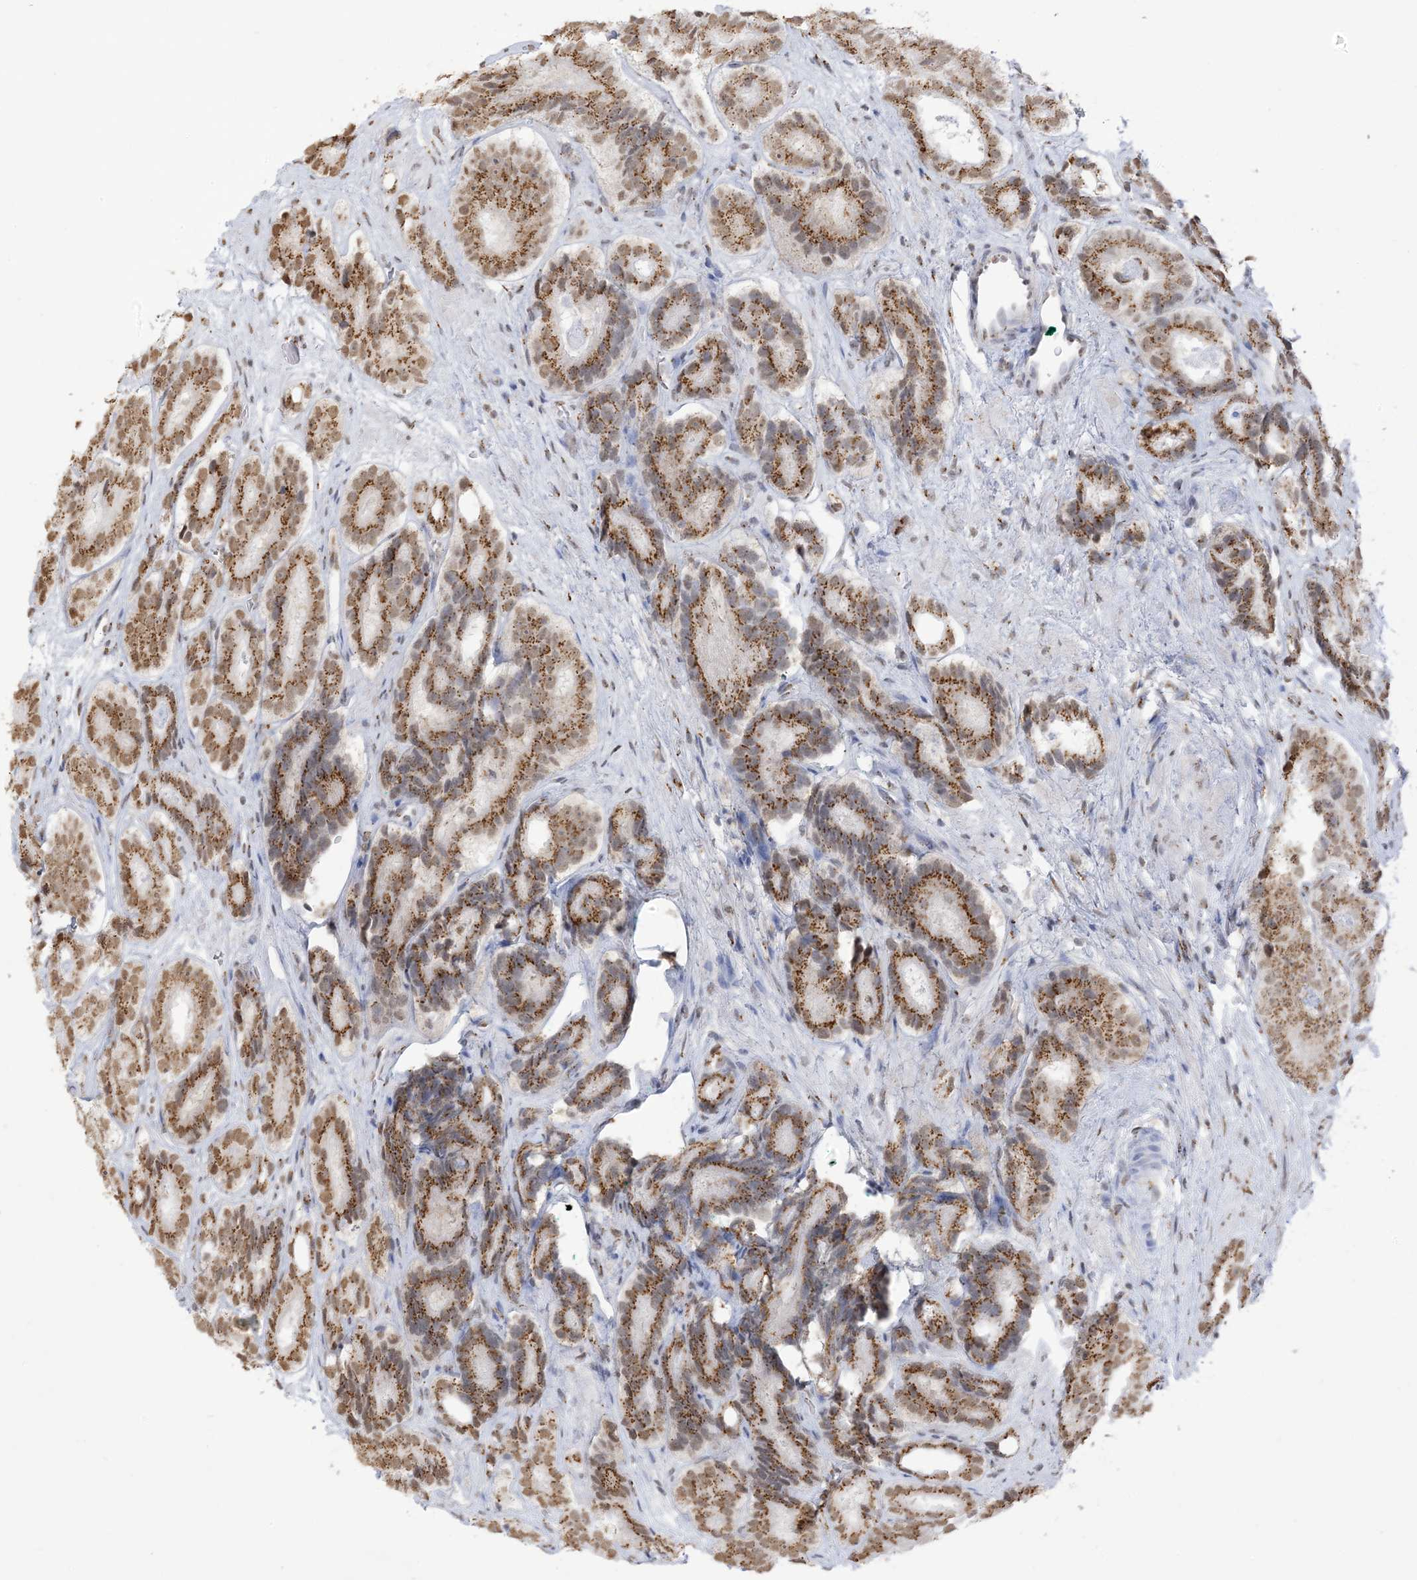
{"staining": {"intensity": "moderate", "quantity": ">75%", "location": "cytoplasmic/membranous,nuclear"}, "tissue": "prostate cancer", "cell_type": "Tumor cells", "image_type": "cancer", "snomed": [{"axis": "morphology", "description": "Adenocarcinoma, High grade"}, {"axis": "topography", "description": "Prostate"}], "caption": "A high-resolution histopathology image shows immunohistochemistry staining of prostate adenocarcinoma (high-grade), which displays moderate cytoplasmic/membranous and nuclear expression in approximately >75% of tumor cells. (DAB (3,3'-diaminobenzidine) IHC, brown staining for protein, blue staining for nuclei).", "gene": "GPR107", "patient": {"sex": "male", "age": 56}}